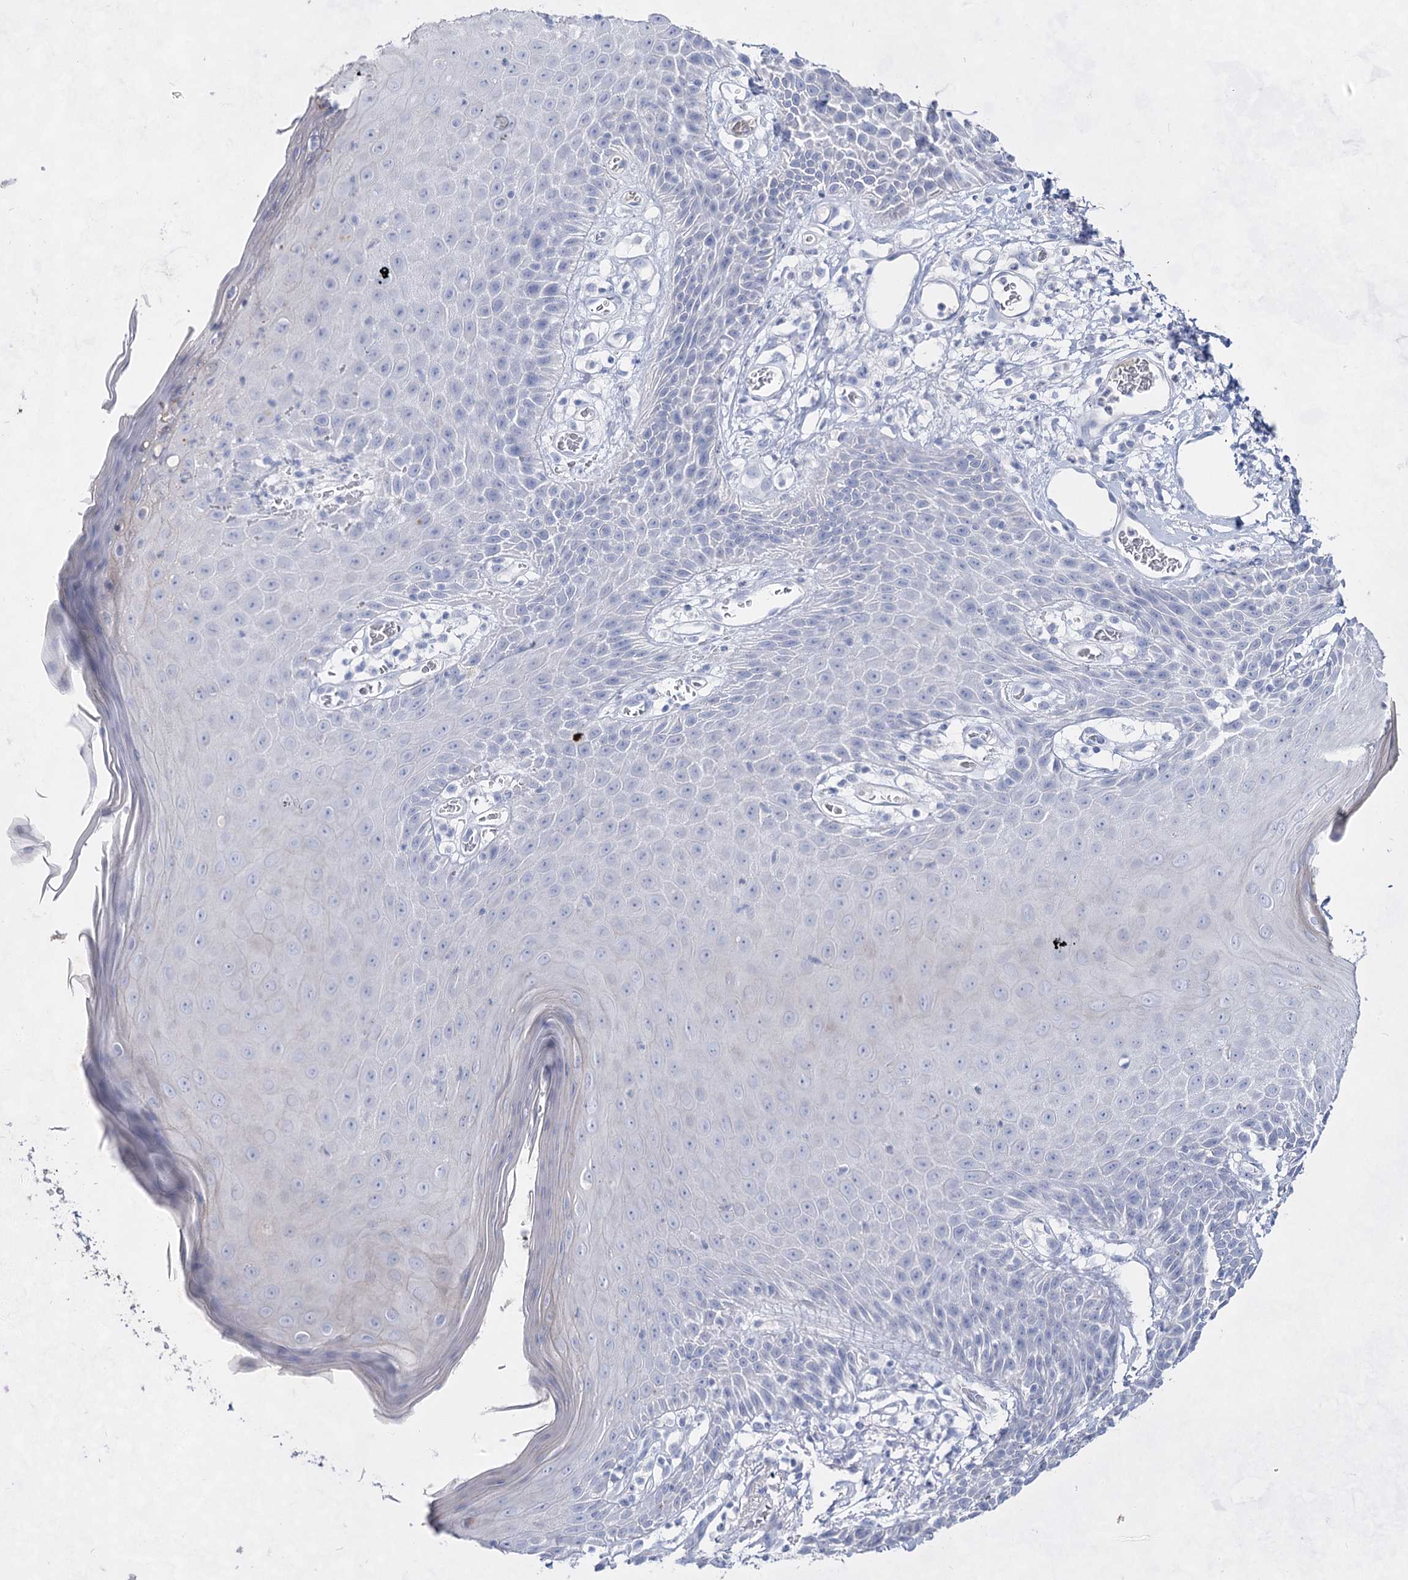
{"staining": {"intensity": "negative", "quantity": "none", "location": "none"}, "tissue": "skin", "cell_type": "Epidermal cells", "image_type": "normal", "snomed": [{"axis": "morphology", "description": "Normal tissue, NOS"}, {"axis": "topography", "description": "Vulva"}], "caption": "DAB (3,3'-diaminobenzidine) immunohistochemical staining of unremarkable skin demonstrates no significant expression in epidermal cells.", "gene": "ACRV1", "patient": {"sex": "female", "age": 68}}